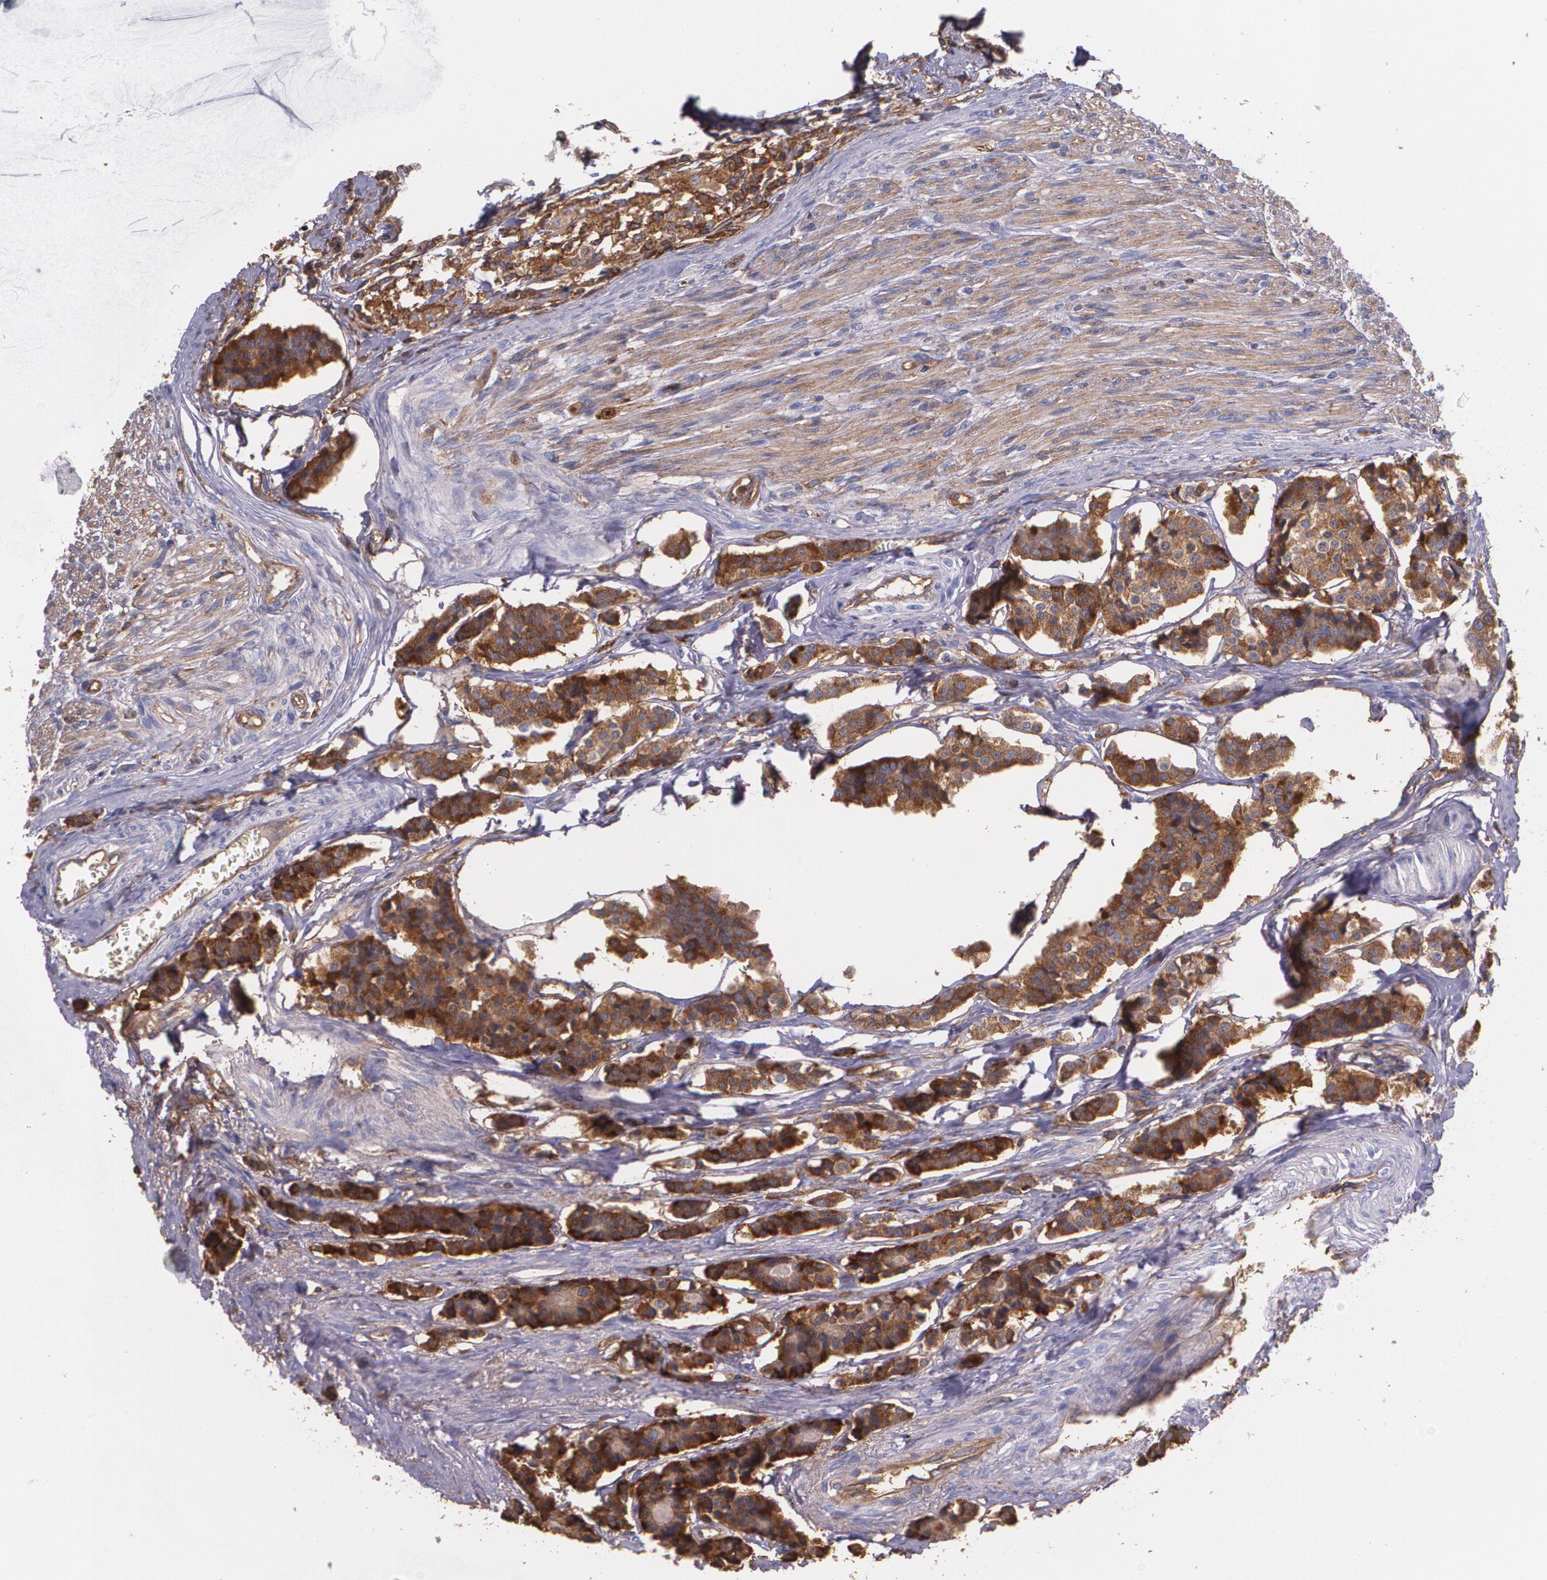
{"staining": {"intensity": "moderate", "quantity": ">75%", "location": "cytoplasmic/membranous"}, "tissue": "carcinoid", "cell_type": "Tumor cells", "image_type": "cancer", "snomed": [{"axis": "morphology", "description": "Carcinoid, malignant, NOS"}, {"axis": "topography", "description": "Small intestine"}], "caption": "This photomicrograph demonstrates carcinoid (malignant) stained with immunohistochemistry to label a protein in brown. The cytoplasmic/membranous of tumor cells show moderate positivity for the protein. Nuclei are counter-stained blue.", "gene": "B2M", "patient": {"sex": "male", "age": 63}}